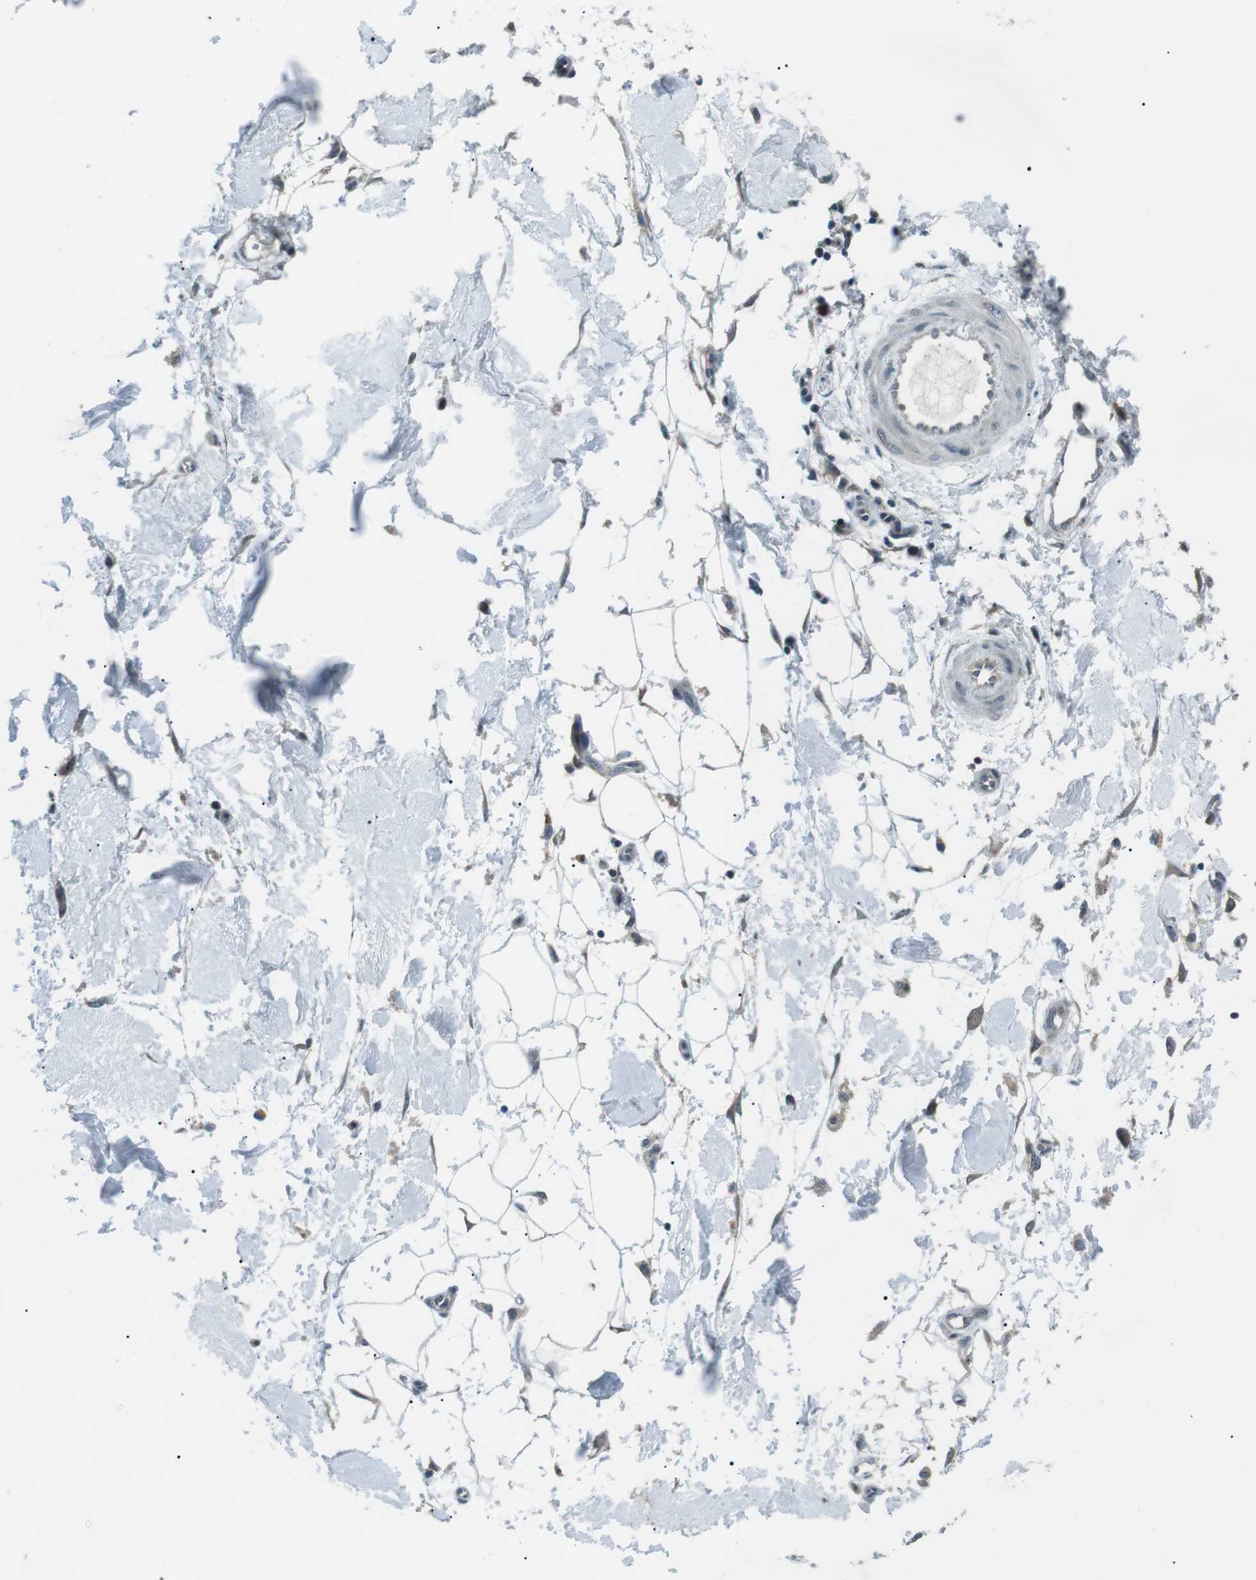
{"staining": {"intensity": "negative", "quantity": "none", "location": "none"}, "tissue": "adipose tissue", "cell_type": "Adipocytes", "image_type": "normal", "snomed": [{"axis": "morphology", "description": "Normal tissue, NOS"}, {"axis": "morphology", "description": "Squamous cell carcinoma, NOS"}, {"axis": "topography", "description": "Skin"}, {"axis": "topography", "description": "Peripheral nerve tissue"}], "caption": "The photomicrograph reveals no staining of adipocytes in normal adipose tissue. (Brightfield microscopy of DAB immunohistochemistry (IHC) at high magnification).", "gene": "LRIG2", "patient": {"sex": "male", "age": 83}}